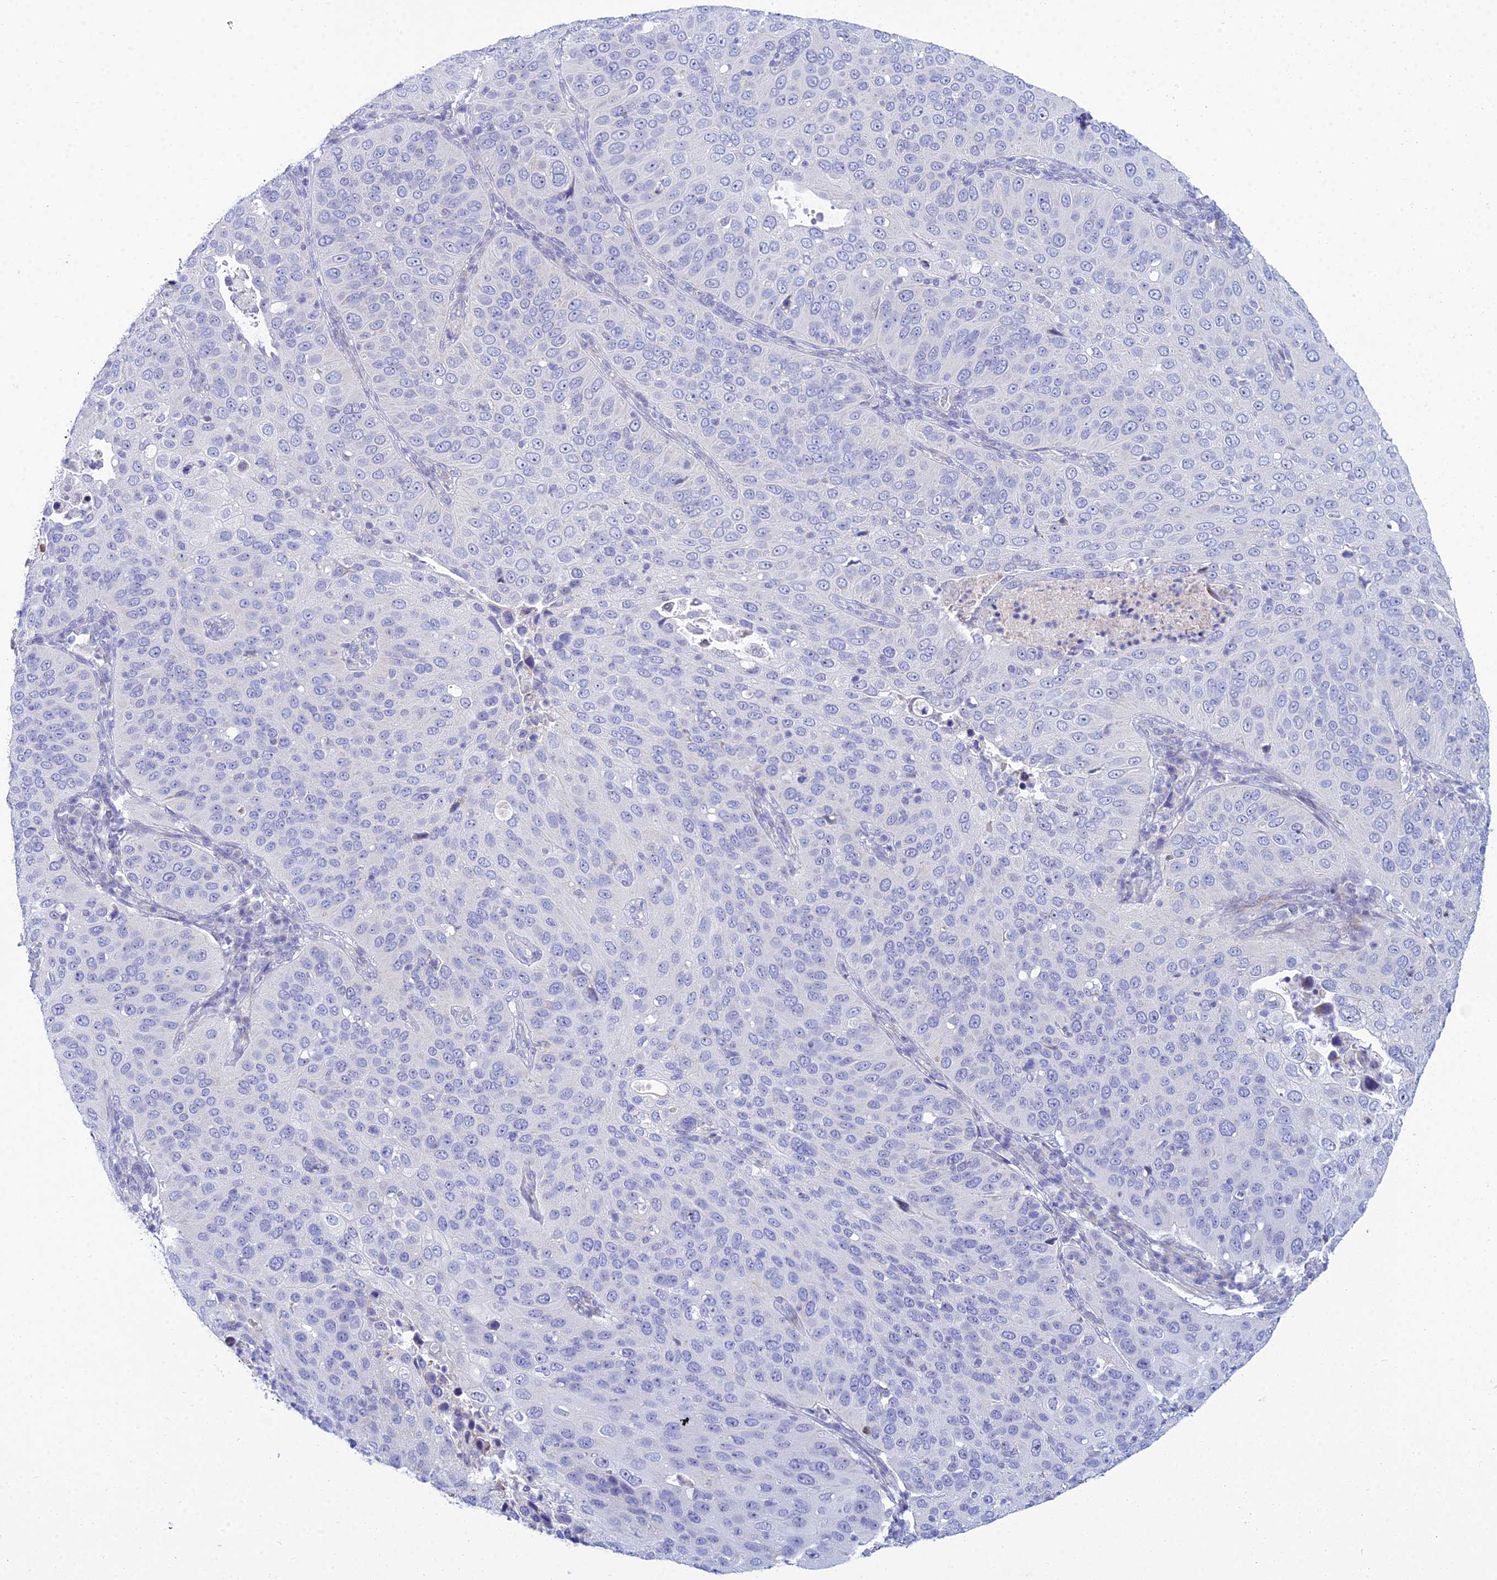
{"staining": {"intensity": "negative", "quantity": "none", "location": "none"}, "tissue": "cervical cancer", "cell_type": "Tumor cells", "image_type": "cancer", "snomed": [{"axis": "morphology", "description": "Squamous cell carcinoma, NOS"}, {"axis": "topography", "description": "Cervix"}], "caption": "A high-resolution micrograph shows immunohistochemistry (IHC) staining of cervical cancer (squamous cell carcinoma), which shows no significant expression in tumor cells.", "gene": "PRR13", "patient": {"sex": "female", "age": 36}}